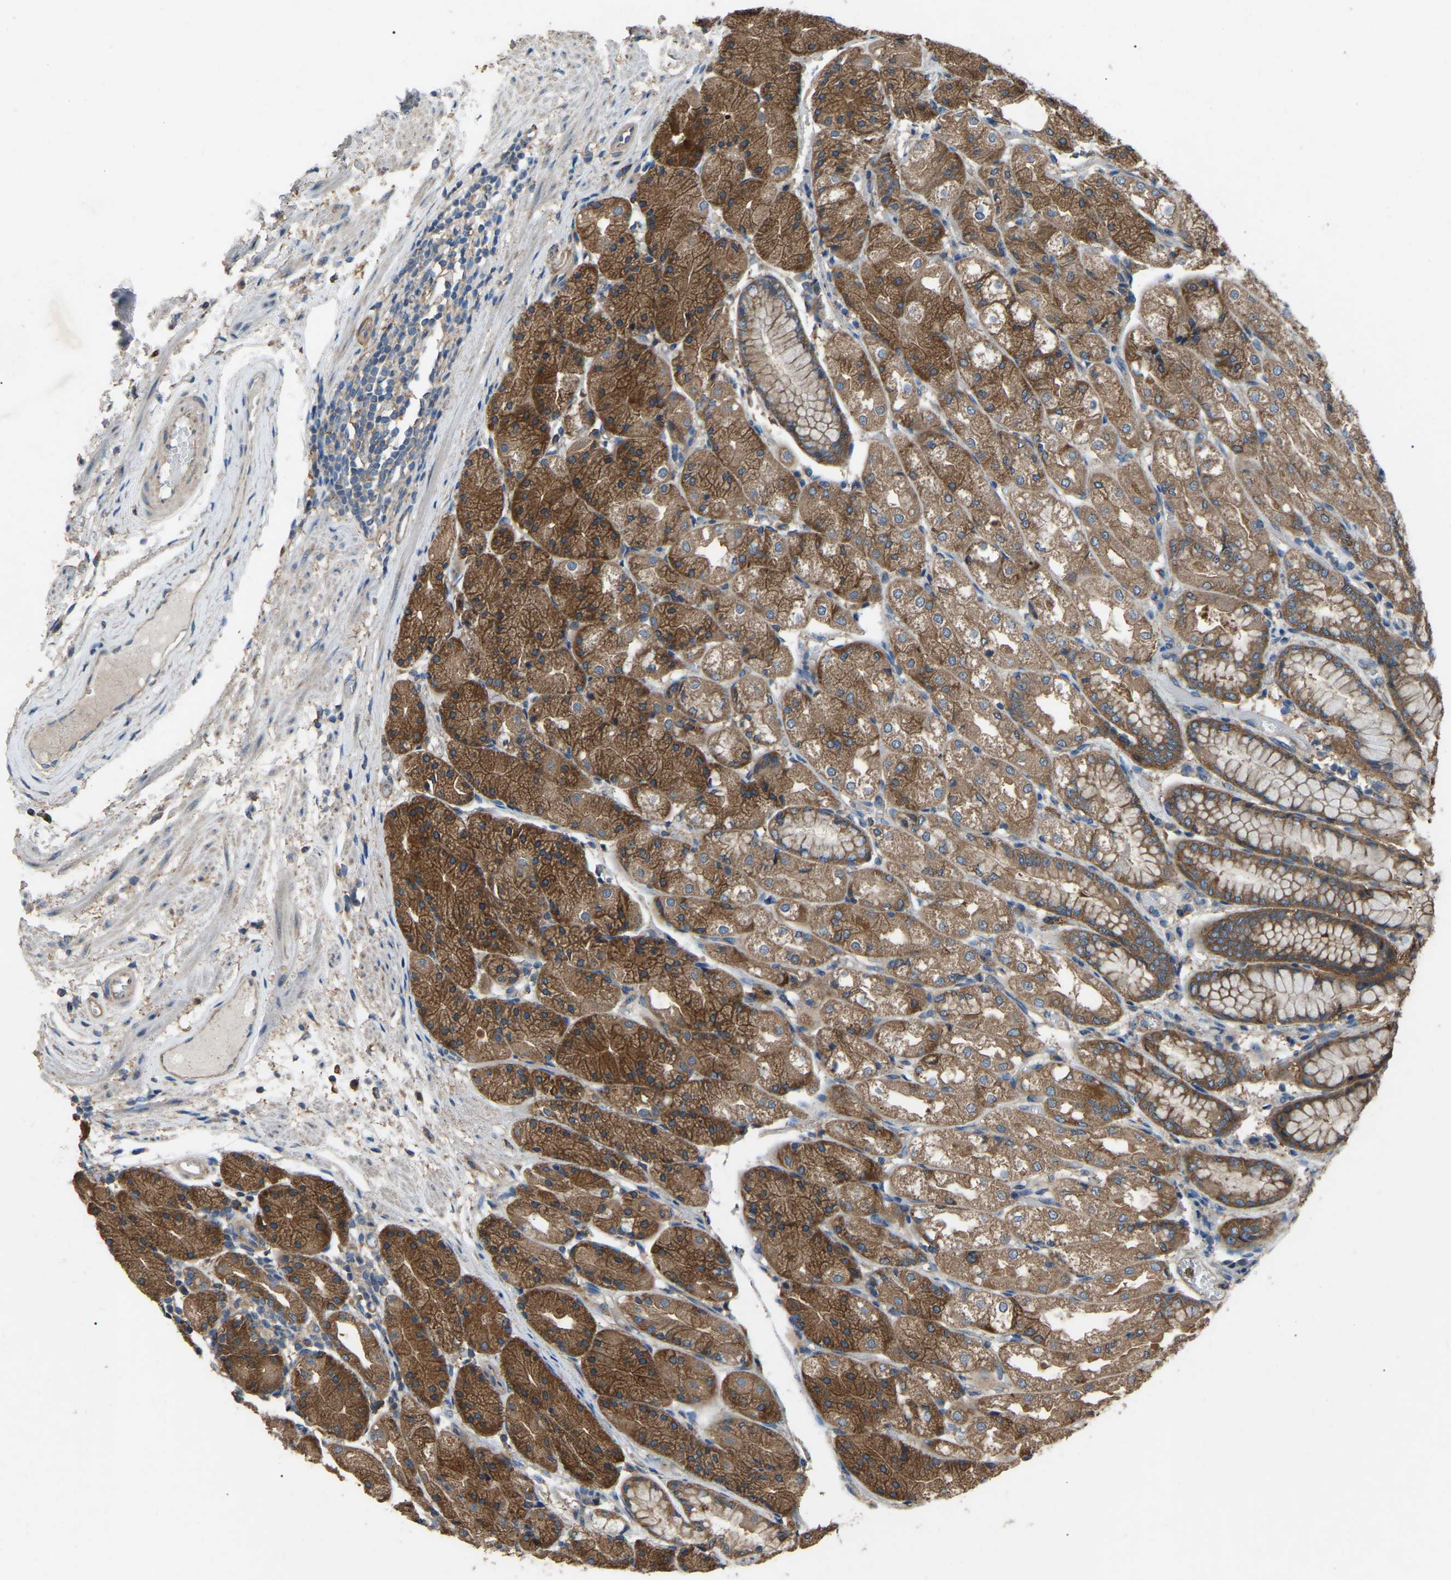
{"staining": {"intensity": "strong", "quantity": ">75%", "location": "cytoplasmic/membranous"}, "tissue": "stomach", "cell_type": "Glandular cells", "image_type": "normal", "snomed": [{"axis": "morphology", "description": "Normal tissue, NOS"}, {"axis": "topography", "description": "Stomach, upper"}], "caption": "About >75% of glandular cells in benign stomach demonstrate strong cytoplasmic/membranous protein expression as visualized by brown immunohistochemical staining.", "gene": "AIMP1", "patient": {"sex": "male", "age": 72}}